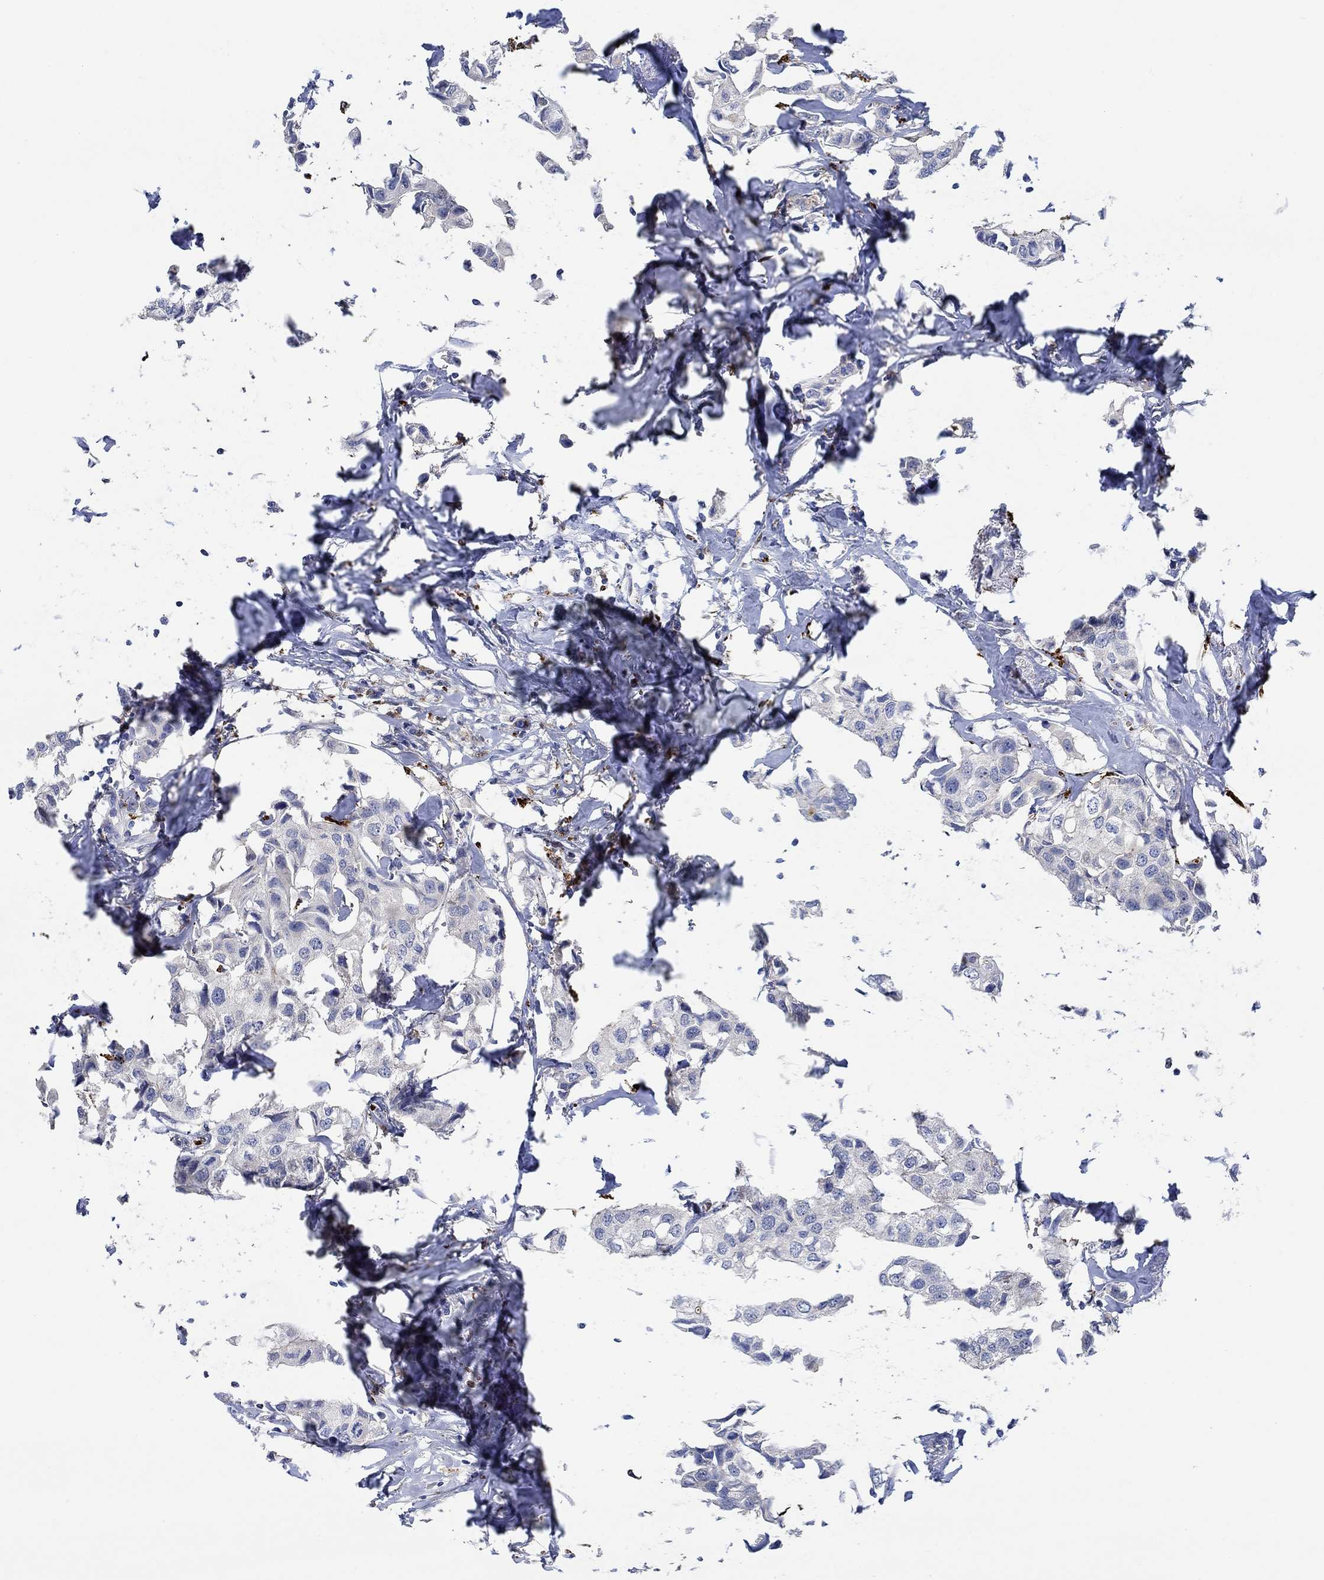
{"staining": {"intensity": "negative", "quantity": "none", "location": "none"}, "tissue": "breast cancer", "cell_type": "Tumor cells", "image_type": "cancer", "snomed": [{"axis": "morphology", "description": "Duct carcinoma"}, {"axis": "topography", "description": "Breast"}], "caption": "A high-resolution photomicrograph shows immunohistochemistry (IHC) staining of infiltrating ductal carcinoma (breast), which displays no significant expression in tumor cells. The staining is performed using DAB (3,3'-diaminobenzidine) brown chromogen with nuclei counter-stained in using hematoxylin.", "gene": "MPP1", "patient": {"sex": "female", "age": 80}}